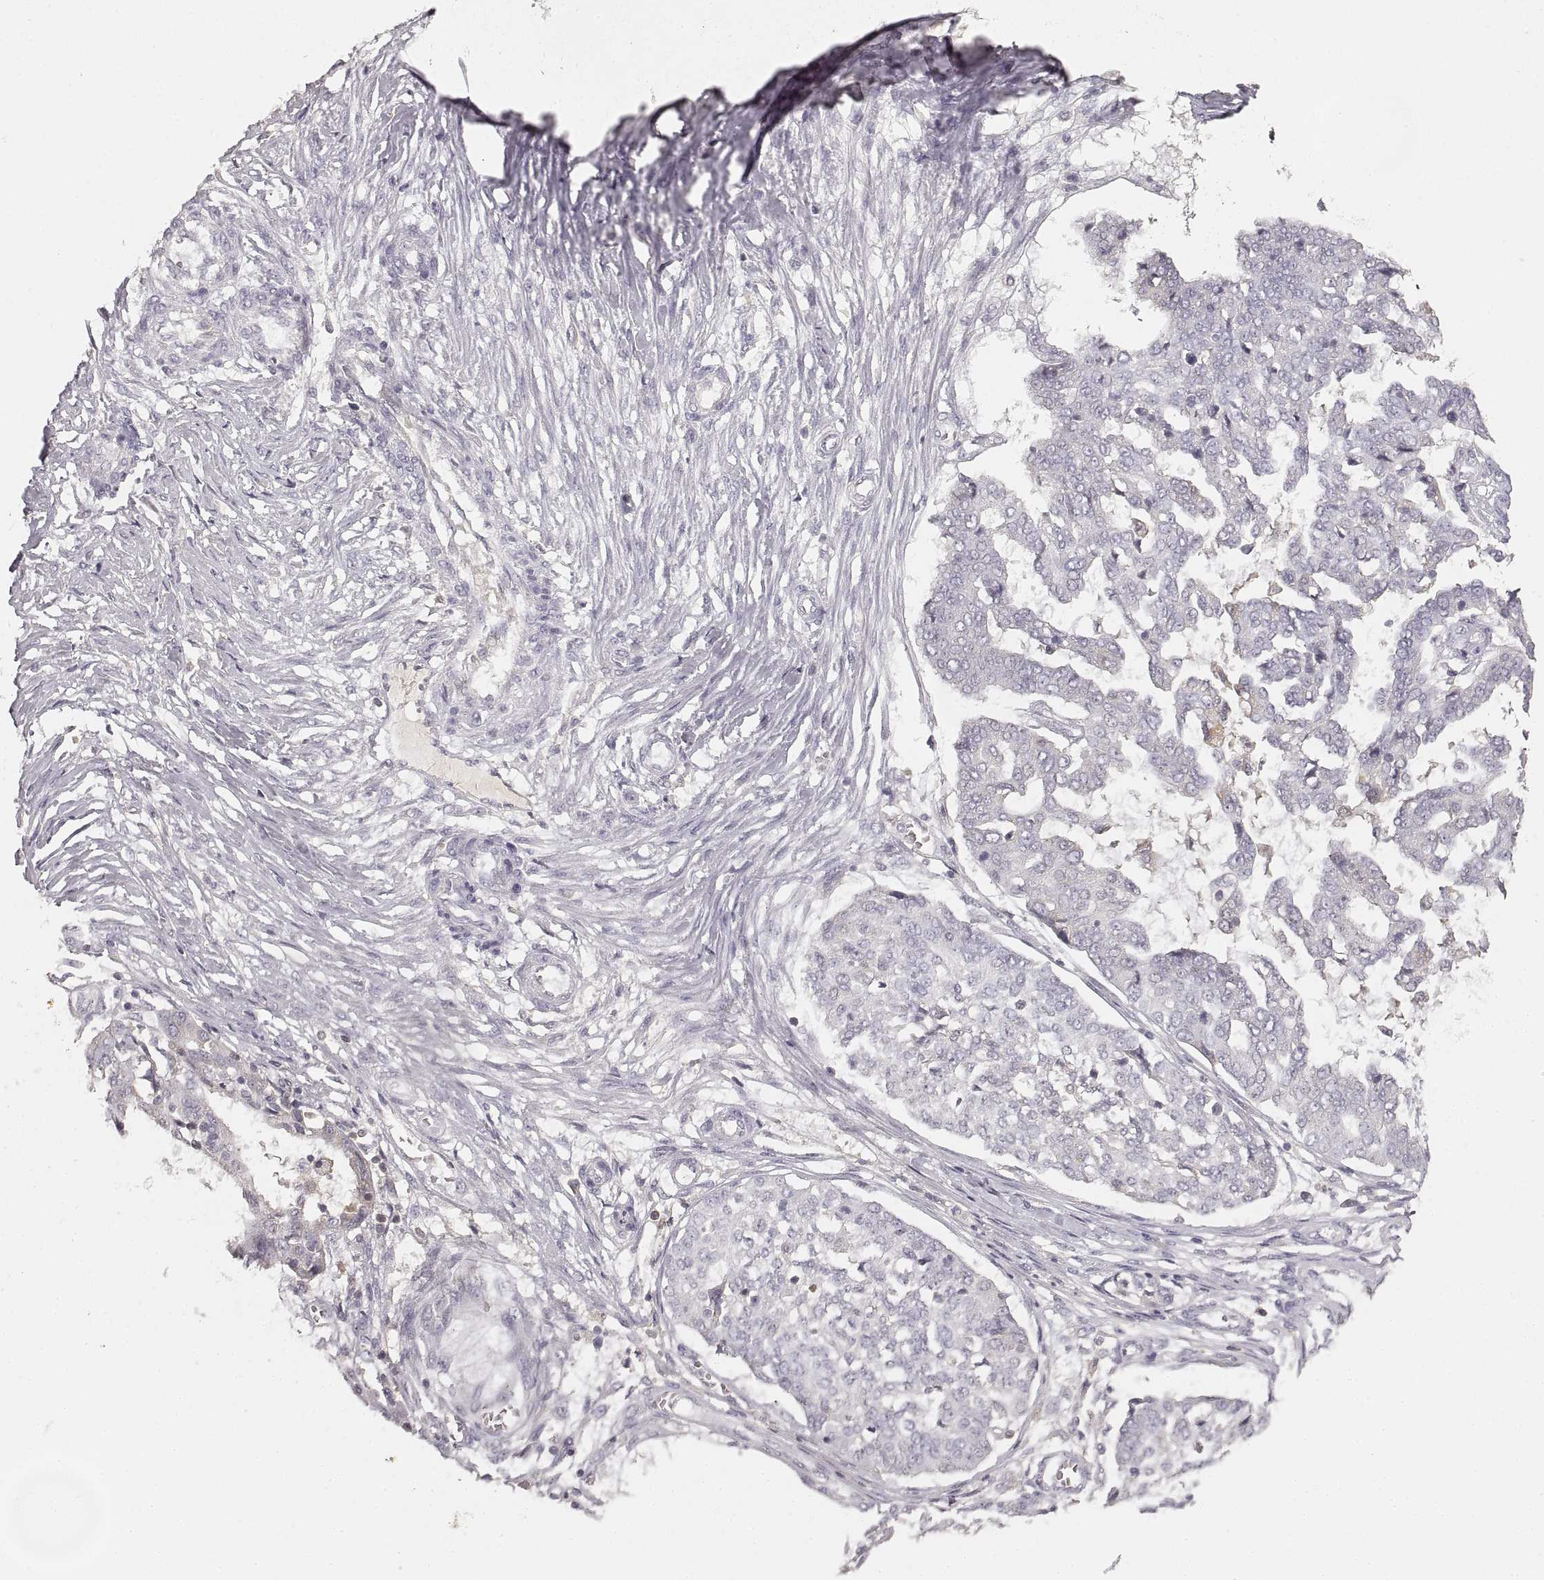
{"staining": {"intensity": "negative", "quantity": "none", "location": "none"}, "tissue": "ovarian cancer", "cell_type": "Tumor cells", "image_type": "cancer", "snomed": [{"axis": "morphology", "description": "Cystadenocarcinoma, serous, NOS"}, {"axis": "topography", "description": "Ovary"}], "caption": "DAB (3,3'-diaminobenzidine) immunohistochemical staining of ovarian cancer displays no significant staining in tumor cells.", "gene": "RUNDC3A", "patient": {"sex": "female", "age": 67}}